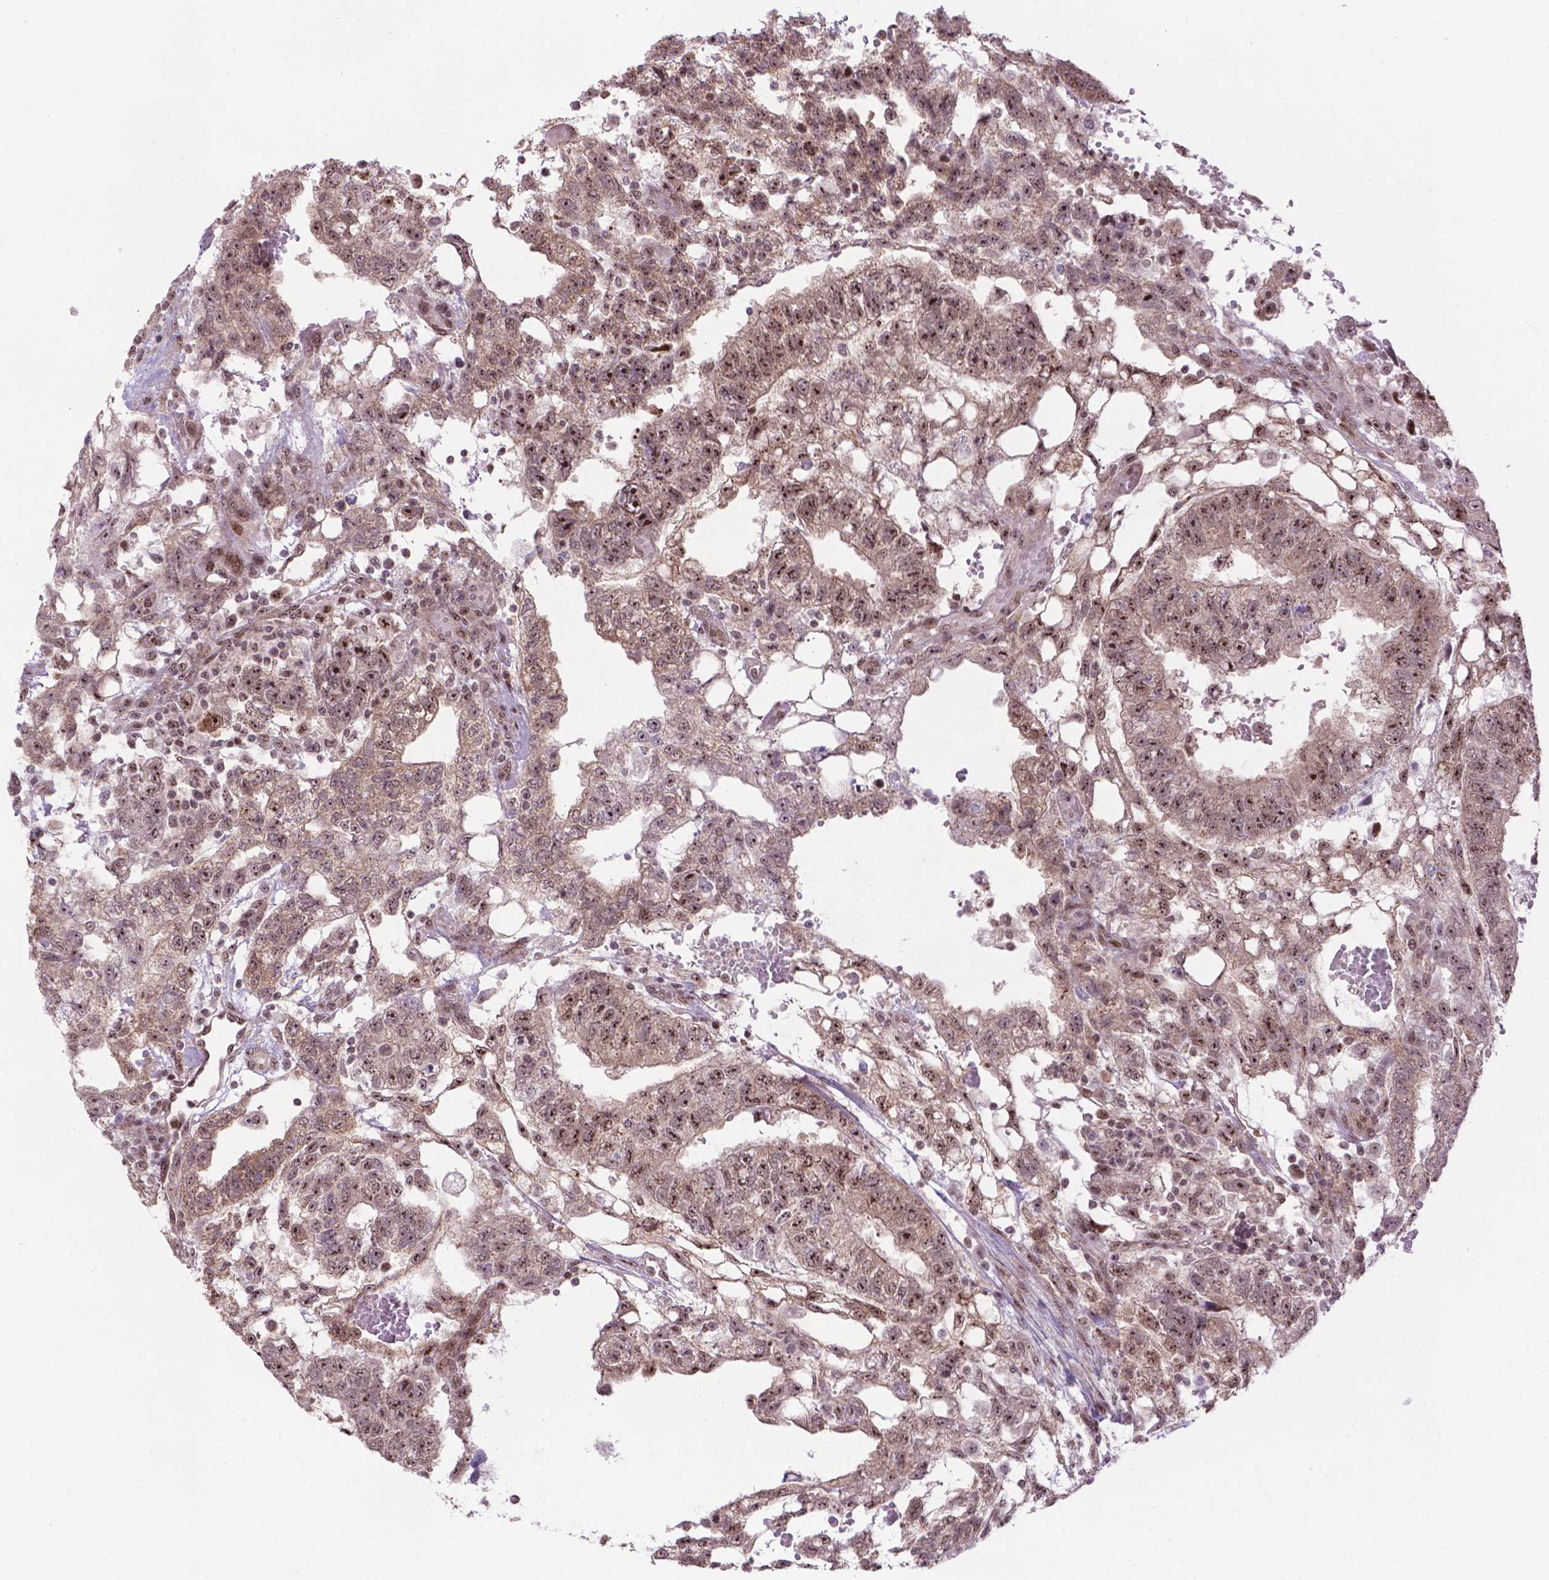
{"staining": {"intensity": "moderate", "quantity": ">75%", "location": "cytoplasmic/membranous,nuclear"}, "tissue": "testis cancer", "cell_type": "Tumor cells", "image_type": "cancer", "snomed": [{"axis": "morphology", "description": "Carcinoma, Embryonal, NOS"}, {"axis": "topography", "description": "Testis"}], "caption": "Immunohistochemical staining of testis cancer (embryonal carcinoma) exhibits moderate cytoplasmic/membranous and nuclear protein expression in about >75% of tumor cells.", "gene": "CSNK2A1", "patient": {"sex": "male", "age": 32}}